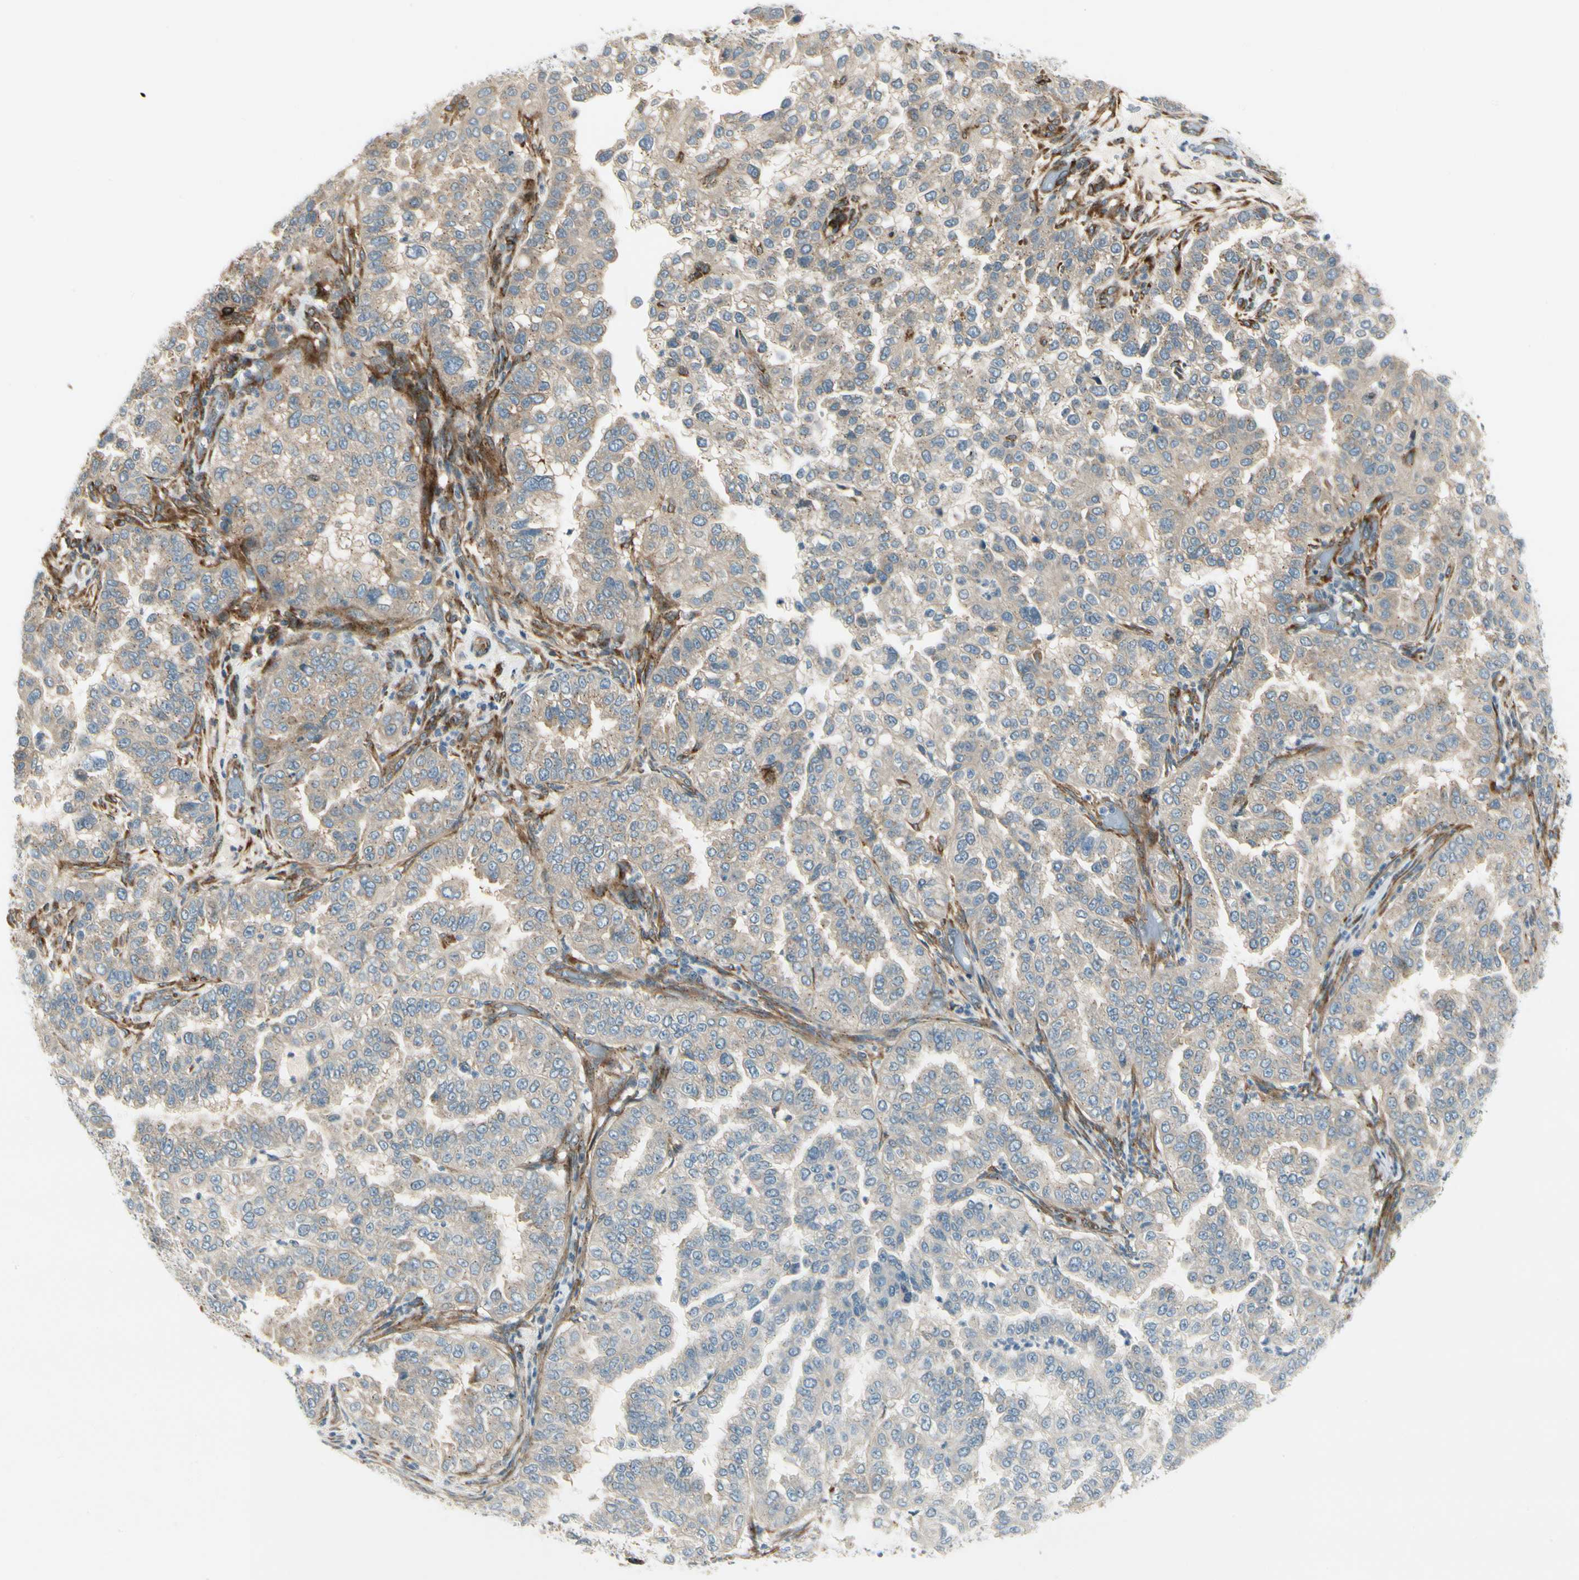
{"staining": {"intensity": "weak", "quantity": ">75%", "location": "cytoplasmic/membranous"}, "tissue": "endometrial cancer", "cell_type": "Tumor cells", "image_type": "cancer", "snomed": [{"axis": "morphology", "description": "Adenocarcinoma, NOS"}, {"axis": "topography", "description": "Endometrium"}], "caption": "Endometrial adenocarcinoma stained with a brown dye shows weak cytoplasmic/membranous positive positivity in about >75% of tumor cells.", "gene": "MANSC1", "patient": {"sex": "female", "age": 85}}